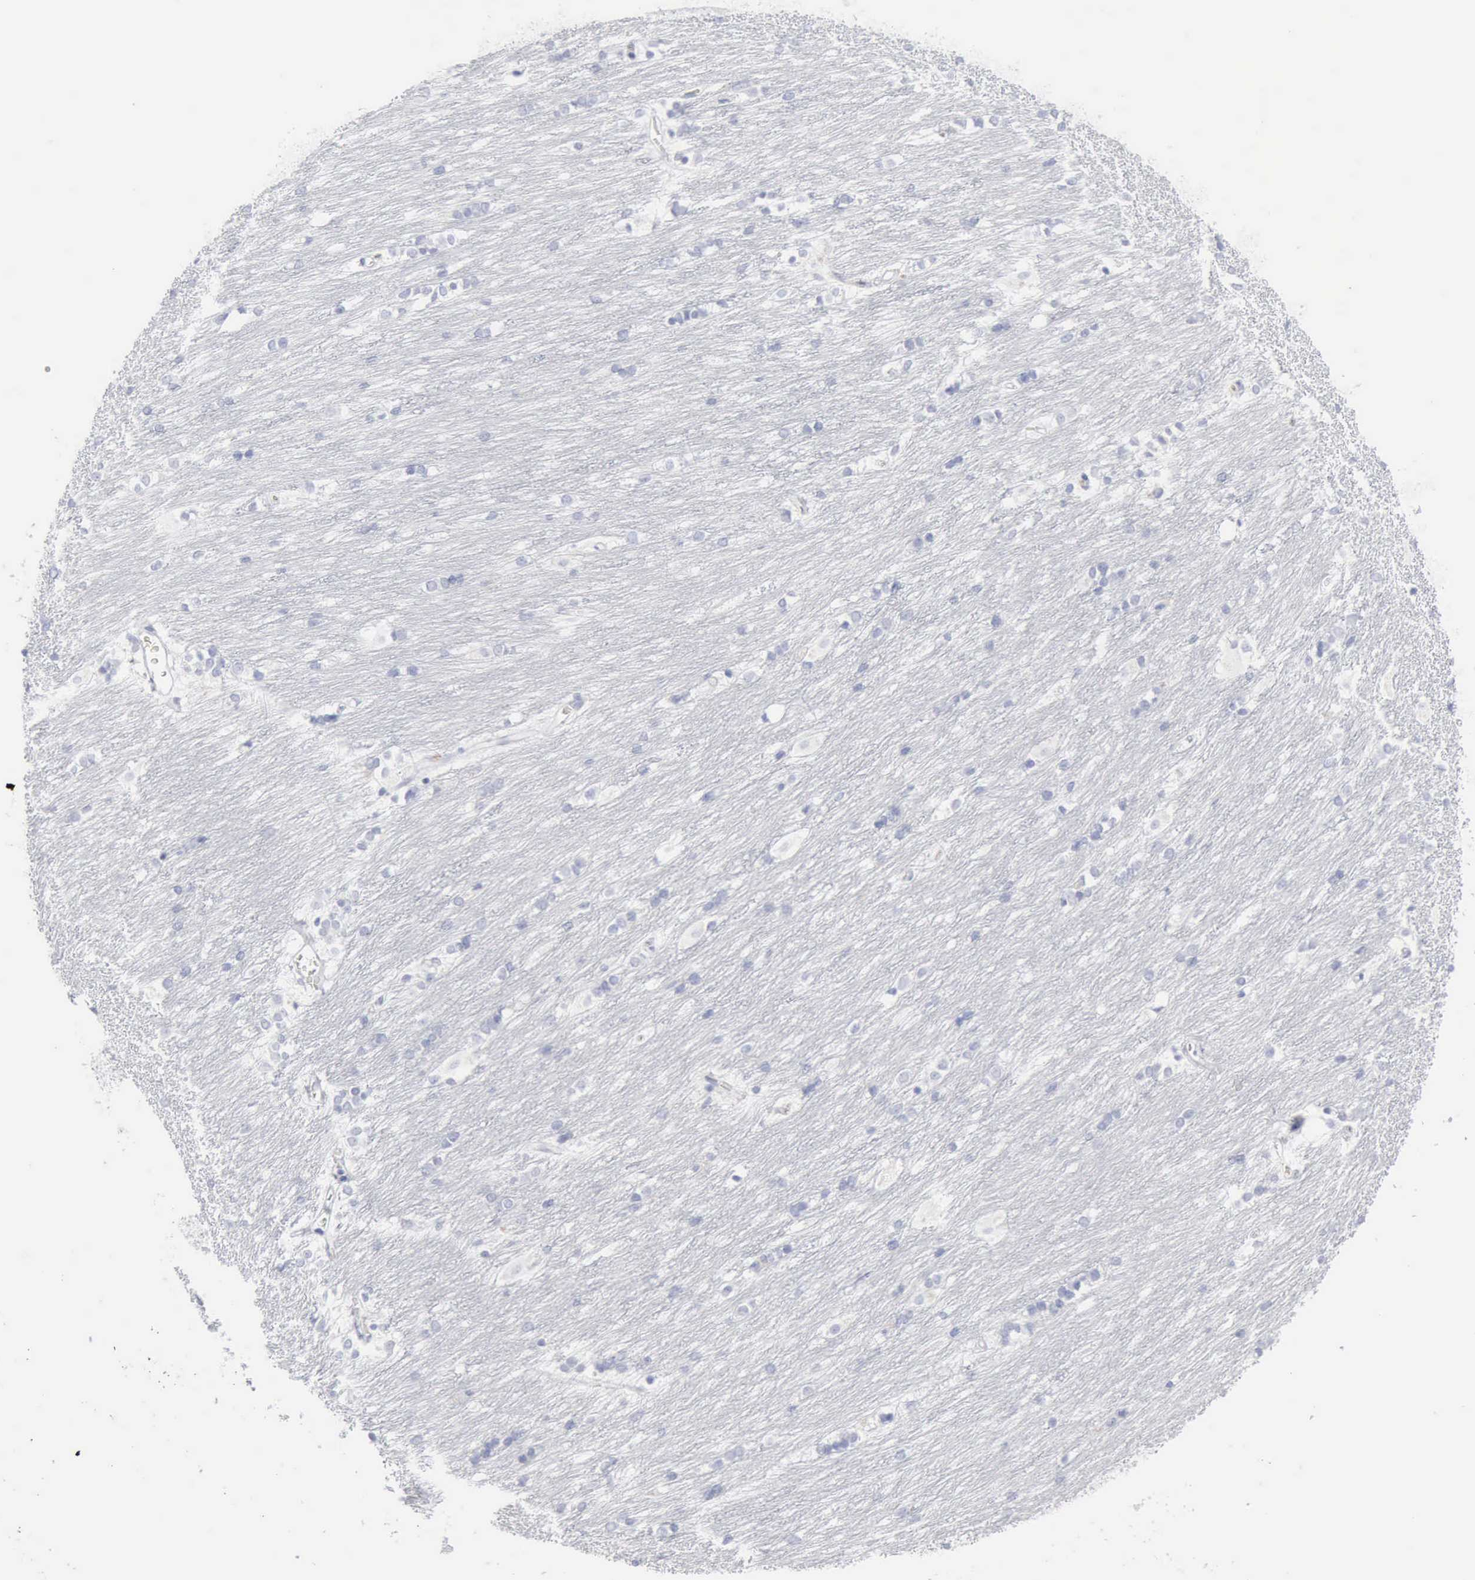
{"staining": {"intensity": "negative", "quantity": "none", "location": "none"}, "tissue": "caudate", "cell_type": "Glial cells", "image_type": "normal", "snomed": [{"axis": "morphology", "description": "Normal tissue, NOS"}, {"axis": "topography", "description": "Lateral ventricle wall"}], "caption": "Immunohistochemistry of benign caudate shows no staining in glial cells. The staining is performed using DAB (3,3'-diaminobenzidine) brown chromogen with nuclei counter-stained in using hematoxylin.", "gene": "CMA1", "patient": {"sex": "female", "age": 19}}